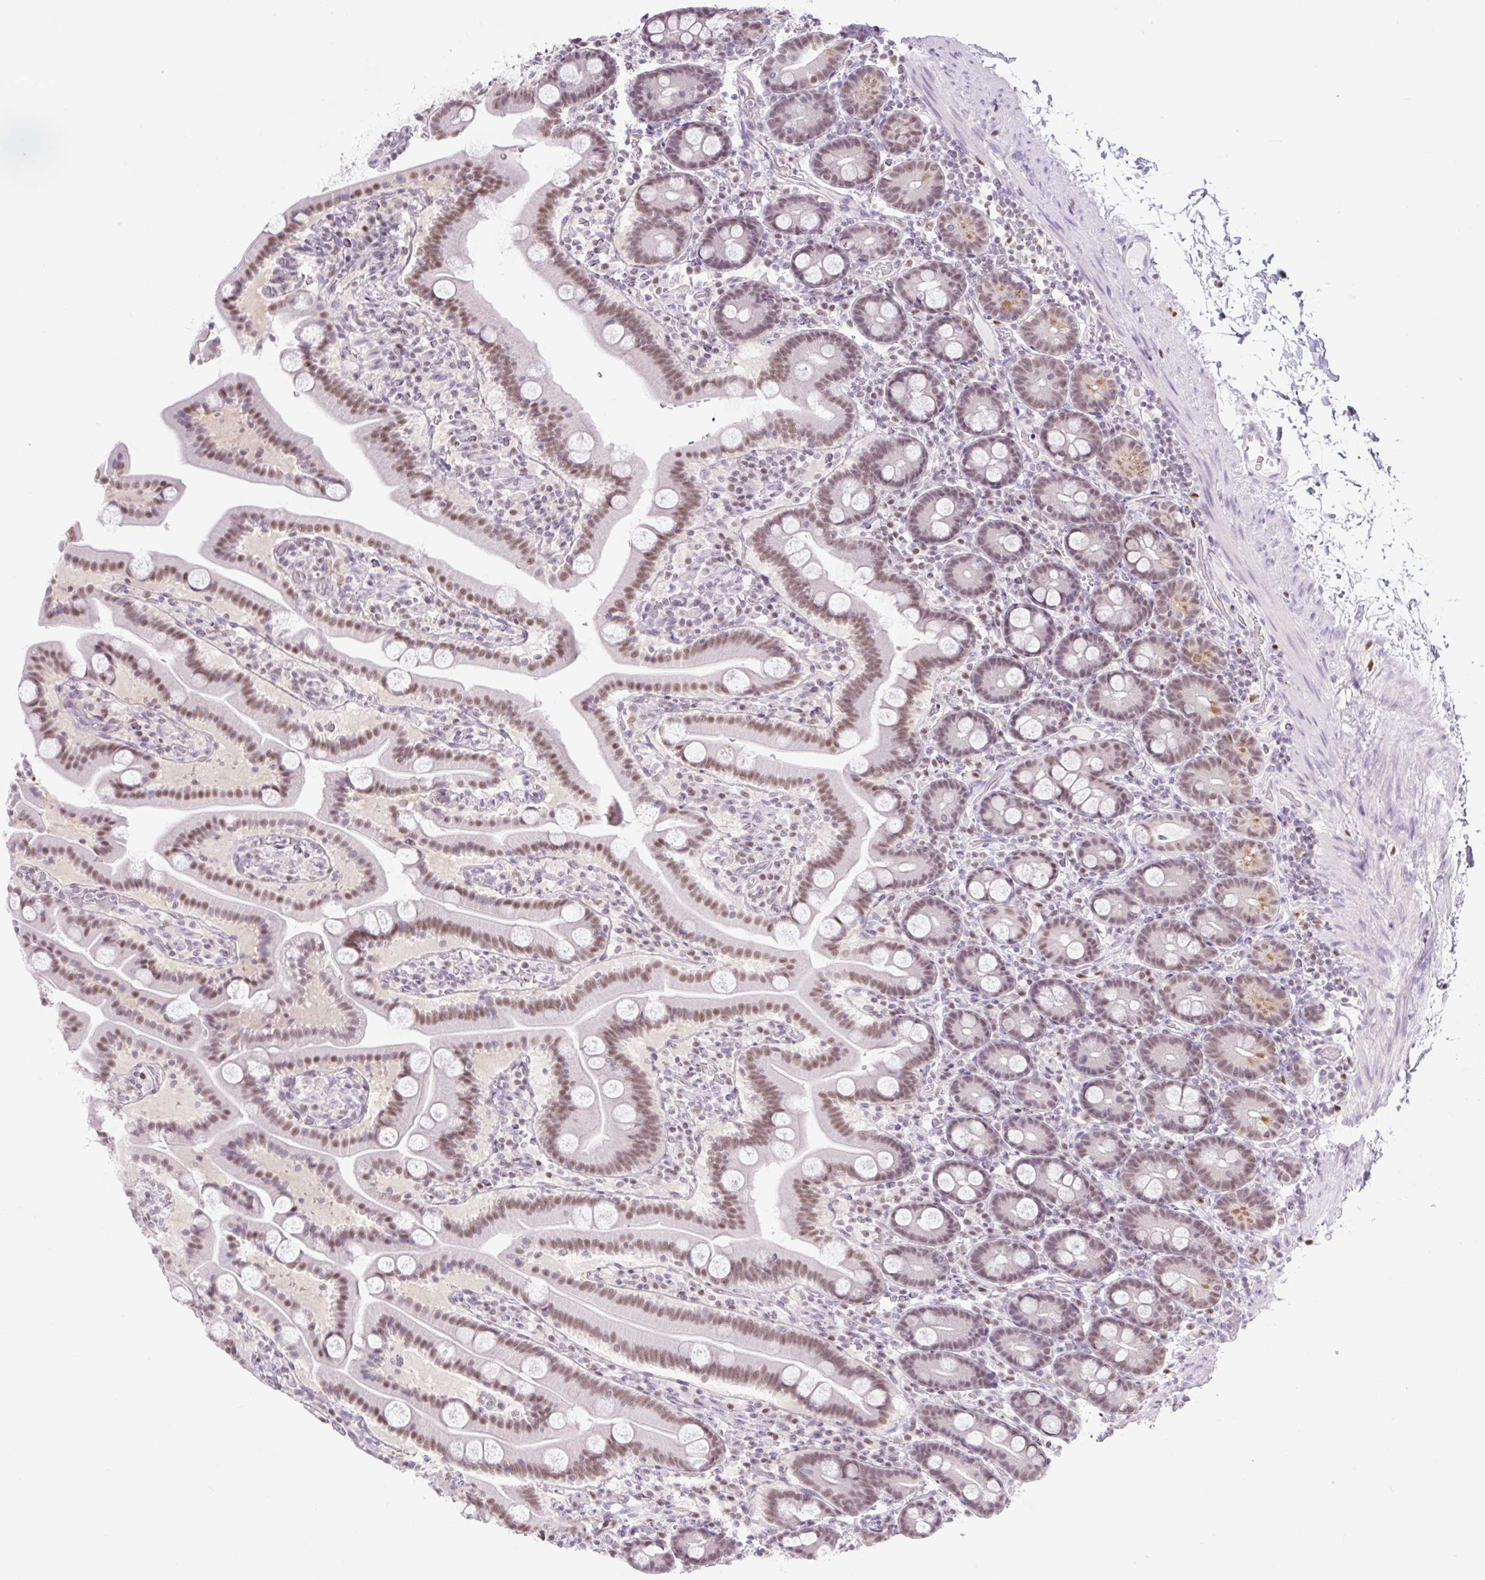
{"staining": {"intensity": "moderate", "quantity": "25%-75%", "location": "nuclear"}, "tissue": "duodenum", "cell_type": "Glandular cells", "image_type": "normal", "snomed": [{"axis": "morphology", "description": "Normal tissue, NOS"}, {"axis": "topography", "description": "Duodenum"}], "caption": "The immunohistochemical stain highlights moderate nuclear staining in glandular cells of normal duodenum.", "gene": "TLE3", "patient": {"sex": "male", "age": 55}}